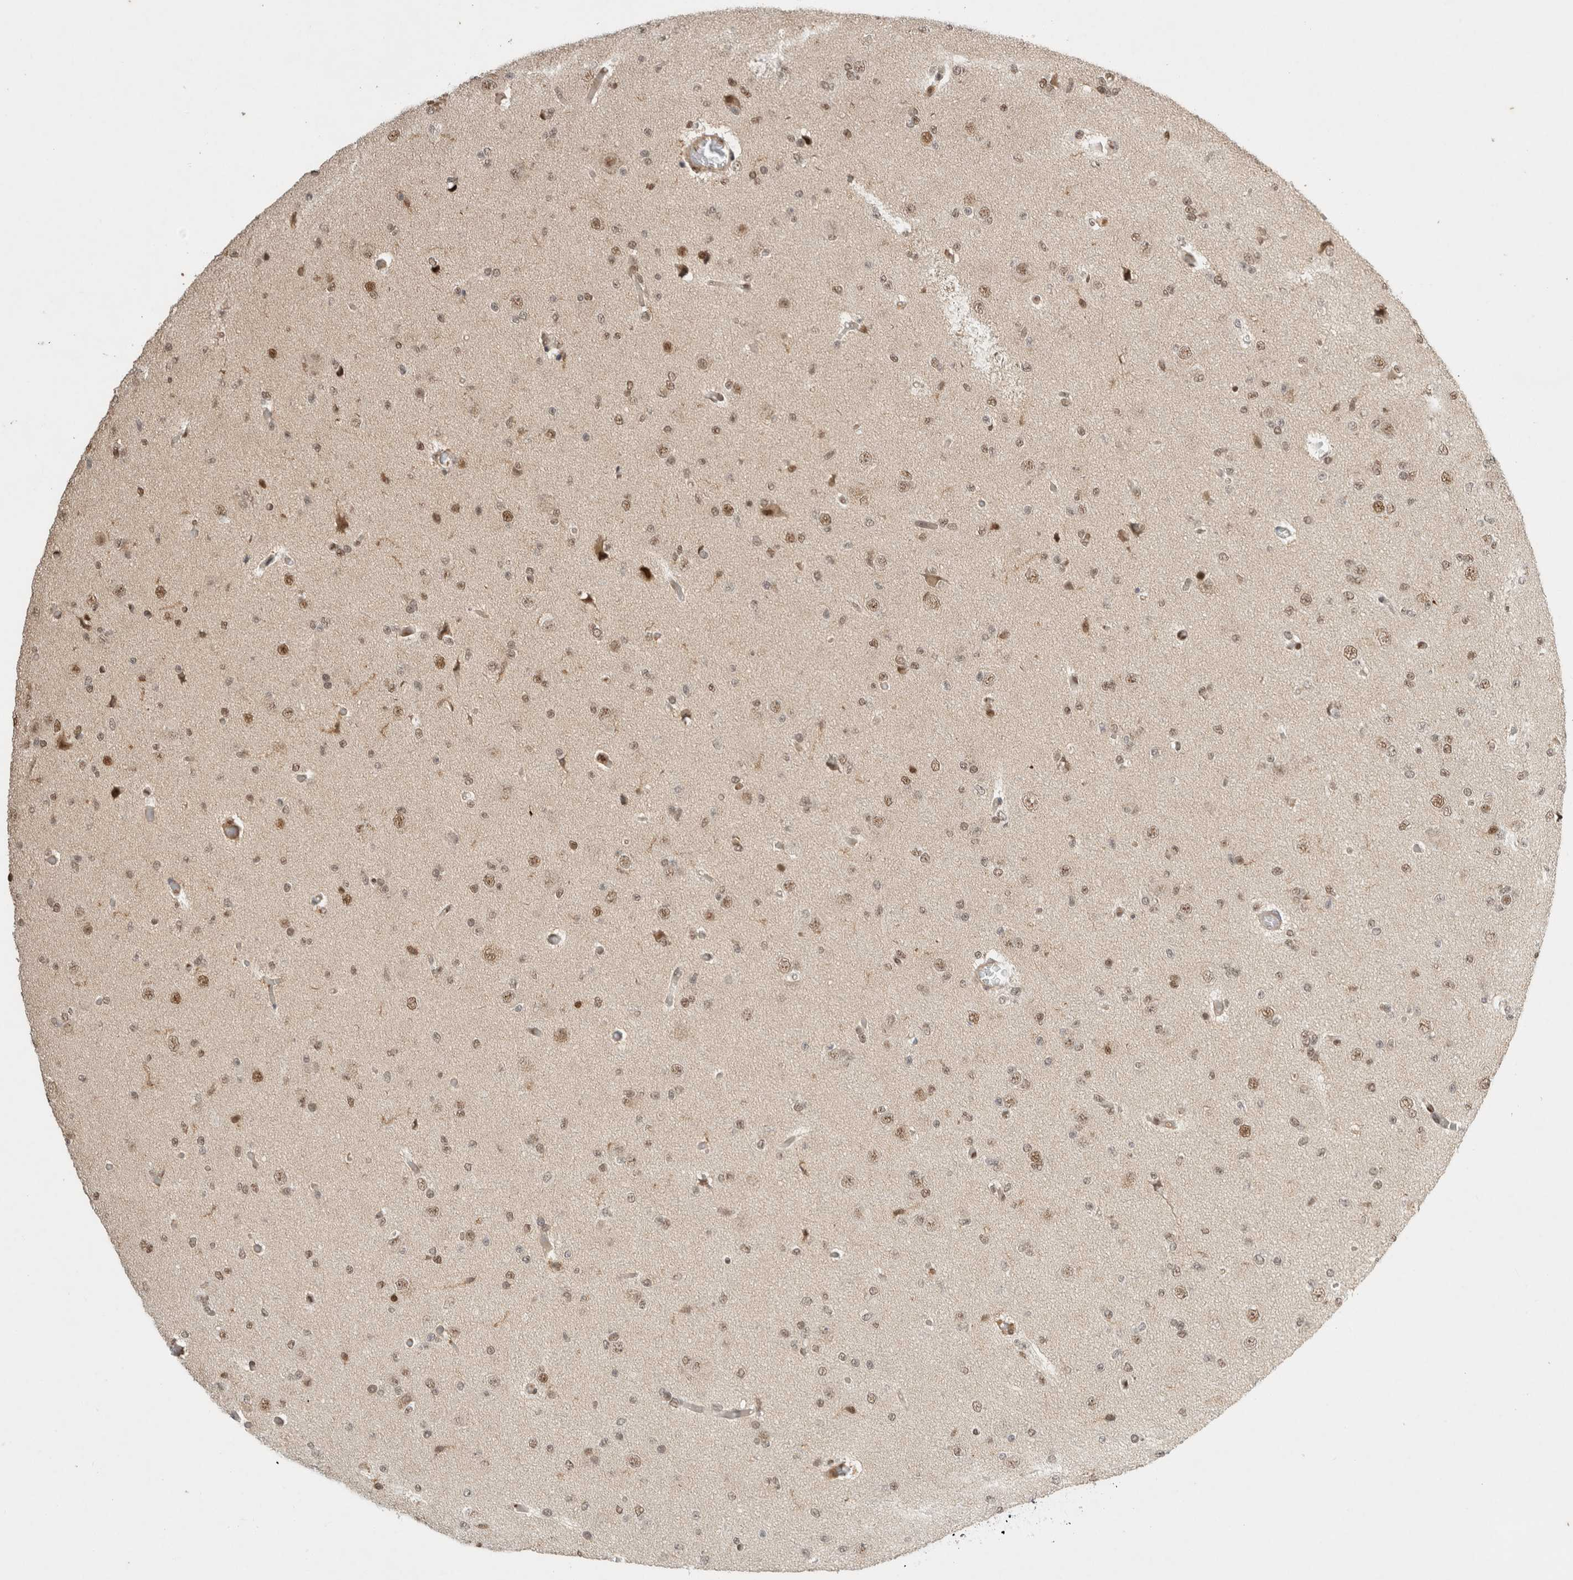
{"staining": {"intensity": "moderate", "quantity": "25%-75%", "location": "nuclear"}, "tissue": "glioma", "cell_type": "Tumor cells", "image_type": "cancer", "snomed": [{"axis": "morphology", "description": "Glioma, malignant, Low grade"}, {"axis": "topography", "description": "Brain"}], "caption": "Human low-grade glioma (malignant) stained for a protein (brown) displays moderate nuclear positive expression in about 25%-75% of tumor cells.", "gene": "SNRNP40", "patient": {"sex": "female", "age": 22}}